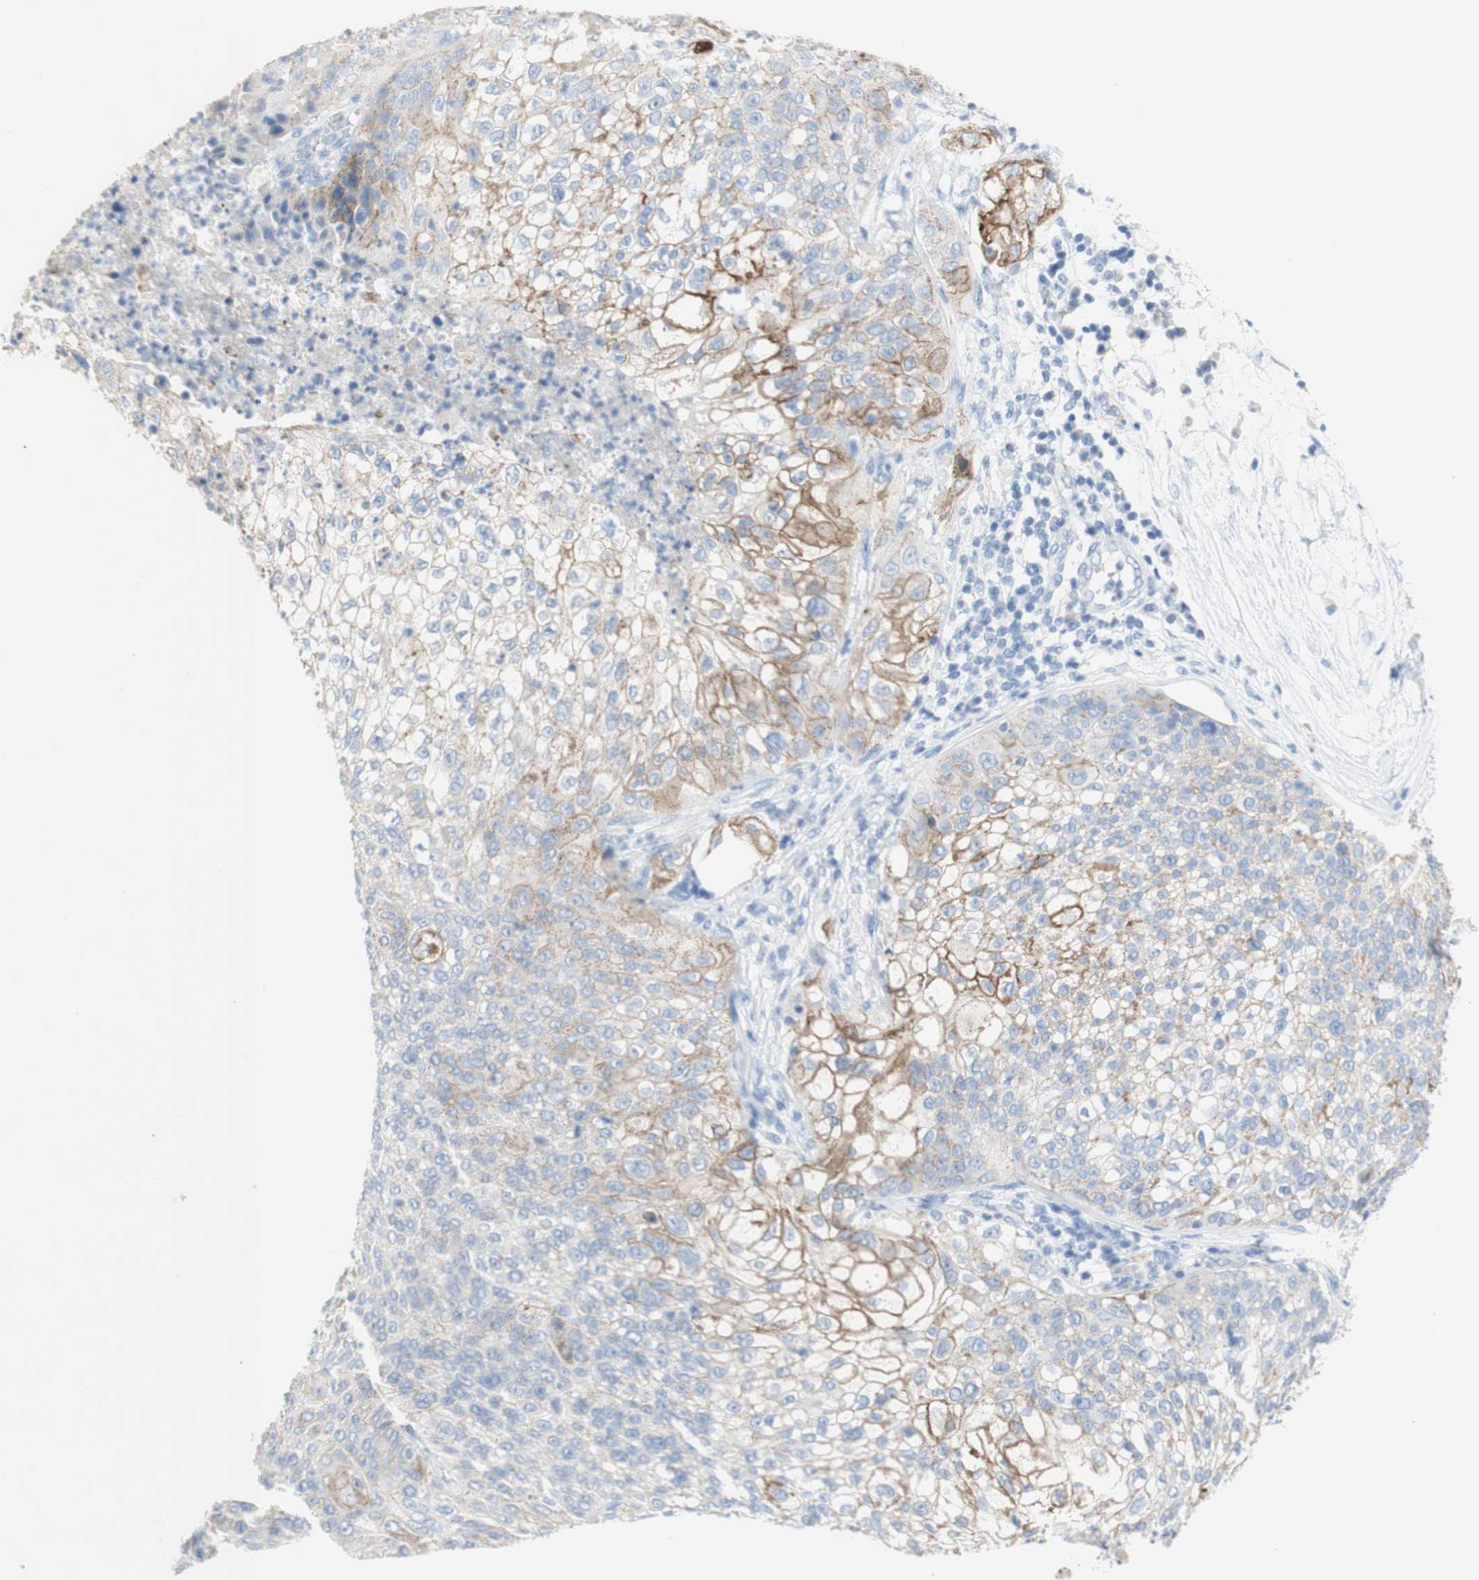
{"staining": {"intensity": "moderate", "quantity": "25%-75%", "location": "cytoplasmic/membranous"}, "tissue": "lung cancer", "cell_type": "Tumor cells", "image_type": "cancer", "snomed": [{"axis": "morphology", "description": "Inflammation, NOS"}, {"axis": "morphology", "description": "Squamous cell carcinoma, NOS"}, {"axis": "topography", "description": "Lymph node"}, {"axis": "topography", "description": "Soft tissue"}, {"axis": "topography", "description": "Lung"}], "caption": "This photomicrograph reveals lung cancer (squamous cell carcinoma) stained with immunohistochemistry (IHC) to label a protein in brown. The cytoplasmic/membranous of tumor cells show moderate positivity for the protein. Nuclei are counter-stained blue.", "gene": "DSC2", "patient": {"sex": "male", "age": 66}}